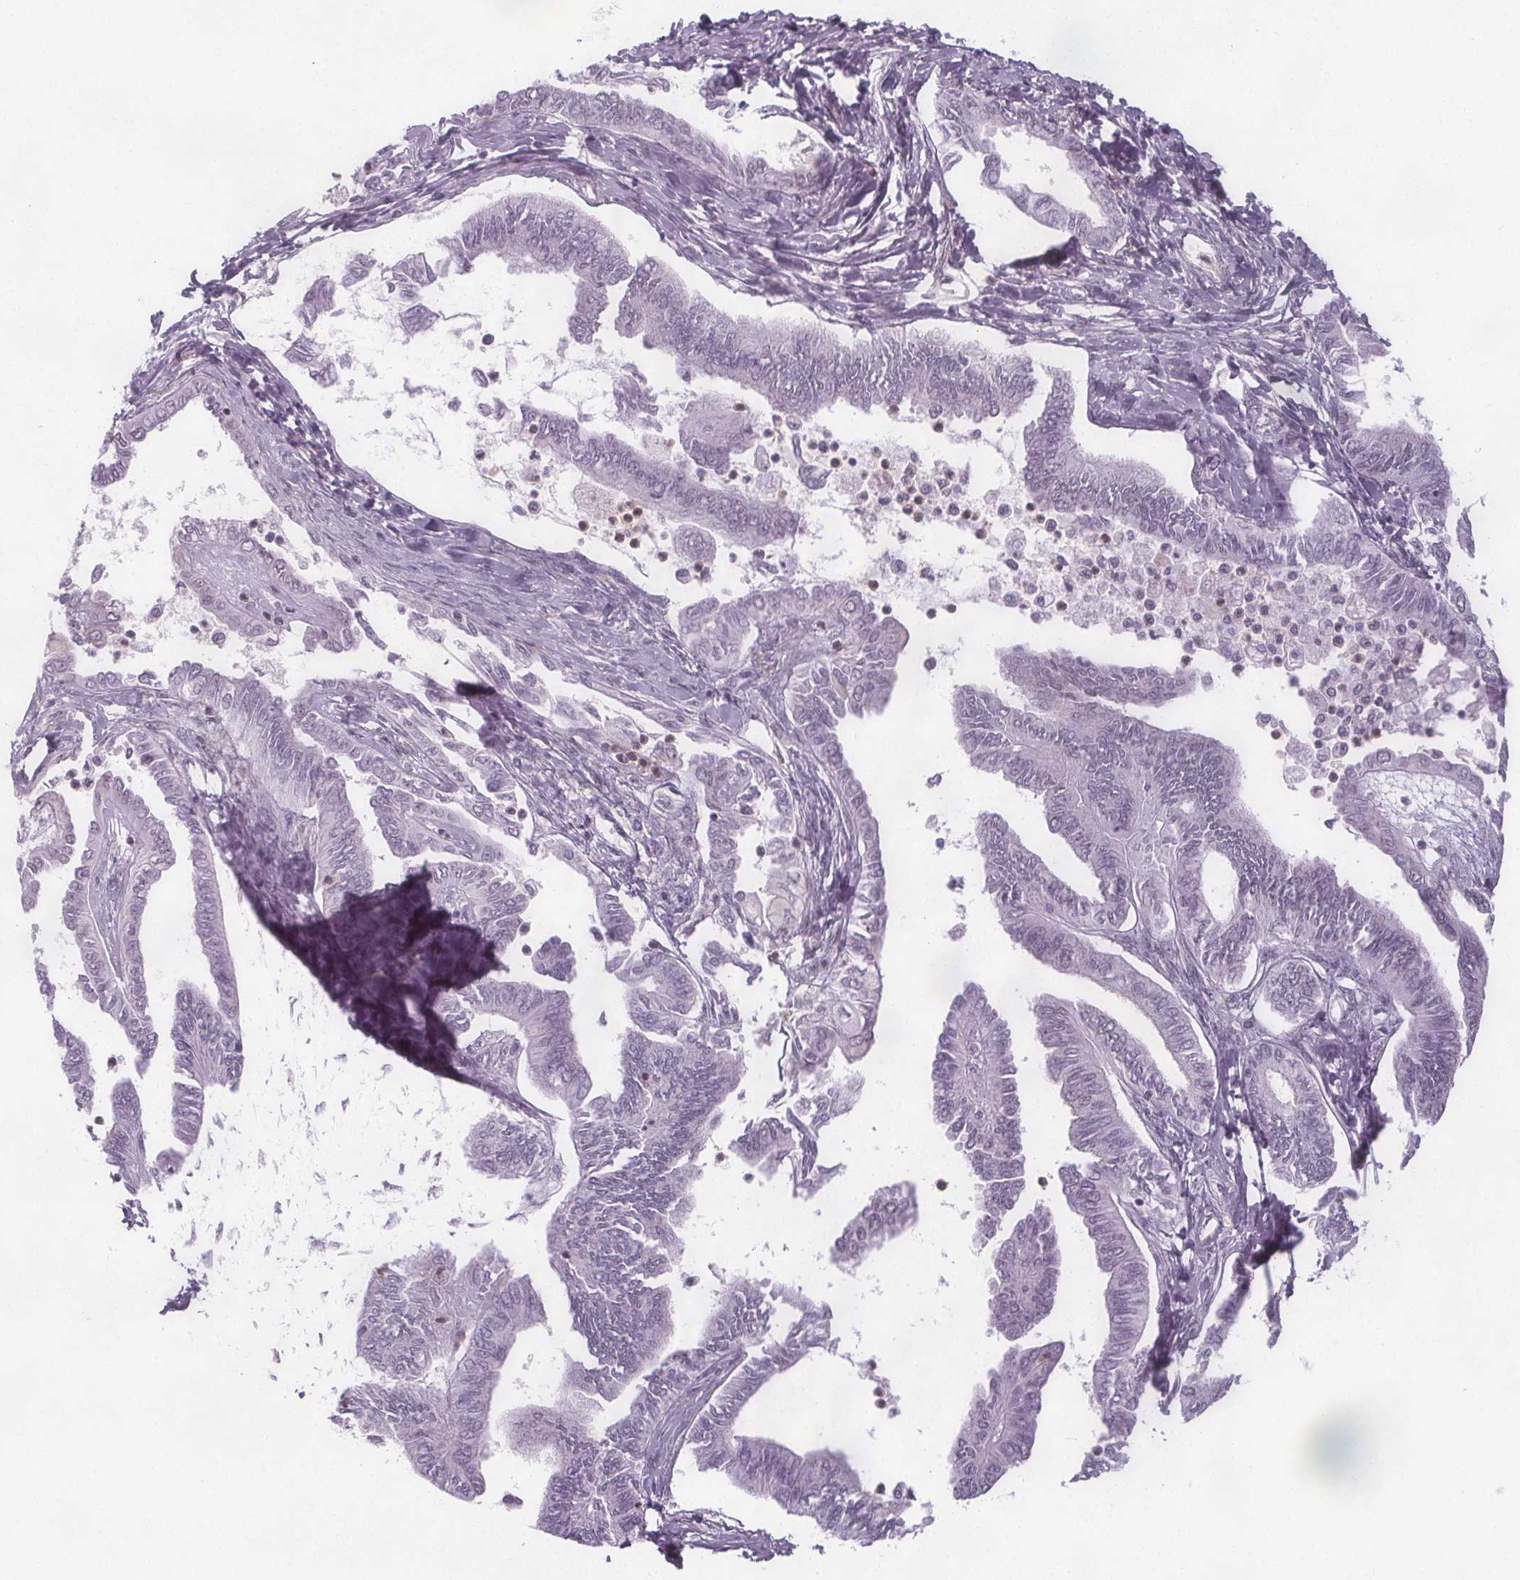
{"staining": {"intensity": "weak", "quantity": "<25%", "location": "nuclear"}, "tissue": "ovarian cancer", "cell_type": "Tumor cells", "image_type": "cancer", "snomed": [{"axis": "morphology", "description": "Carcinoma, endometroid"}, {"axis": "topography", "description": "Ovary"}], "caption": "The image shows no staining of tumor cells in ovarian cancer.", "gene": "NOLC1", "patient": {"sex": "female", "age": 70}}